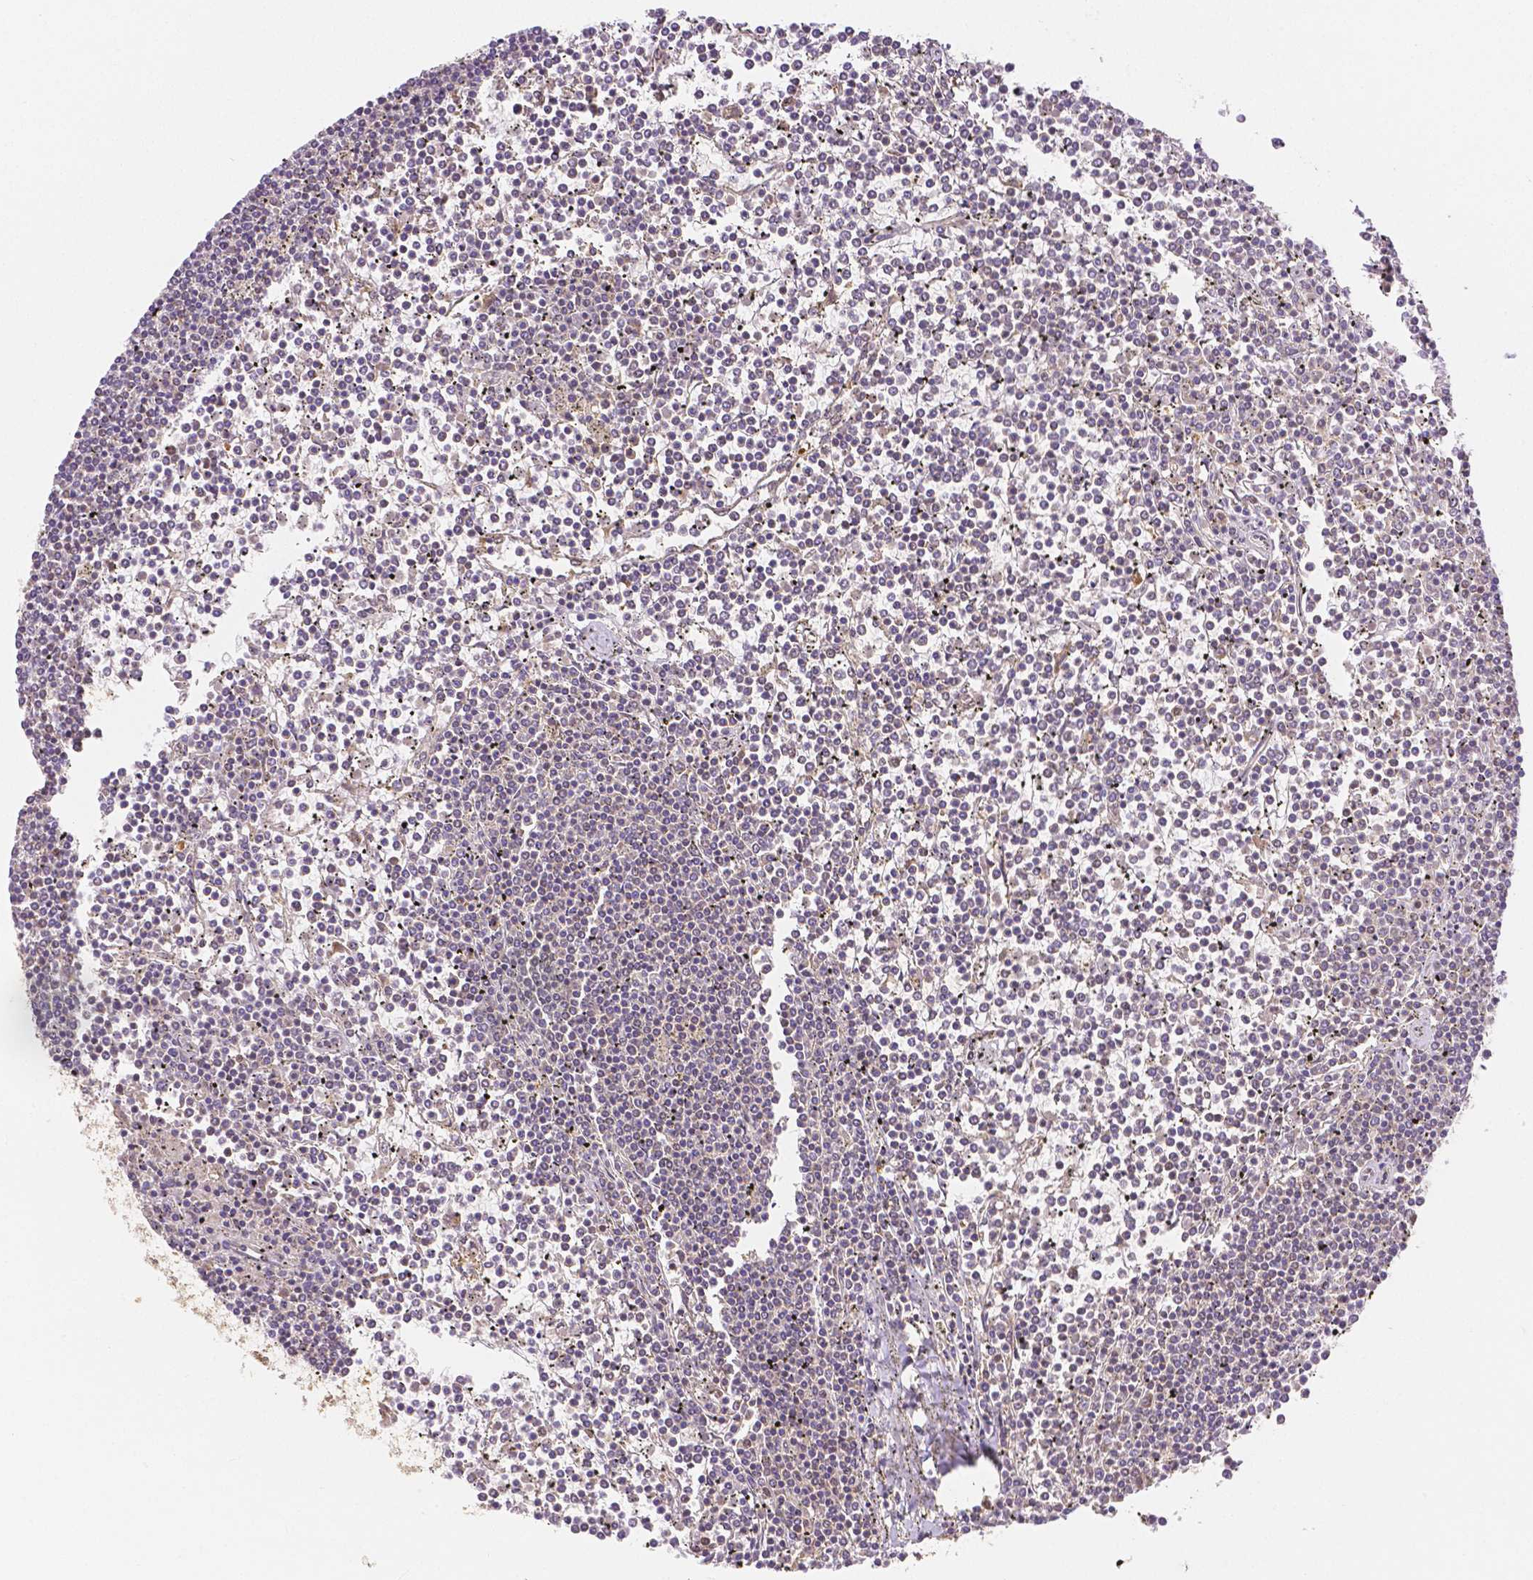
{"staining": {"intensity": "negative", "quantity": "none", "location": "none"}, "tissue": "lymphoma", "cell_type": "Tumor cells", "image_type": "cancer", "snomed": [{"axis": "morphology", "description": "Malignant lymphoma, non-Hodgkin's type, Low grade"}, {"axis": "topography", "description": "Spleen"}], "caption": "Tumor cells are negative for protein expression in human malignant lymphoma, non-Hodgkin's type (low-grade).", "gene": "RHOT1", "patient": {"sex": "female", "age": 19}}